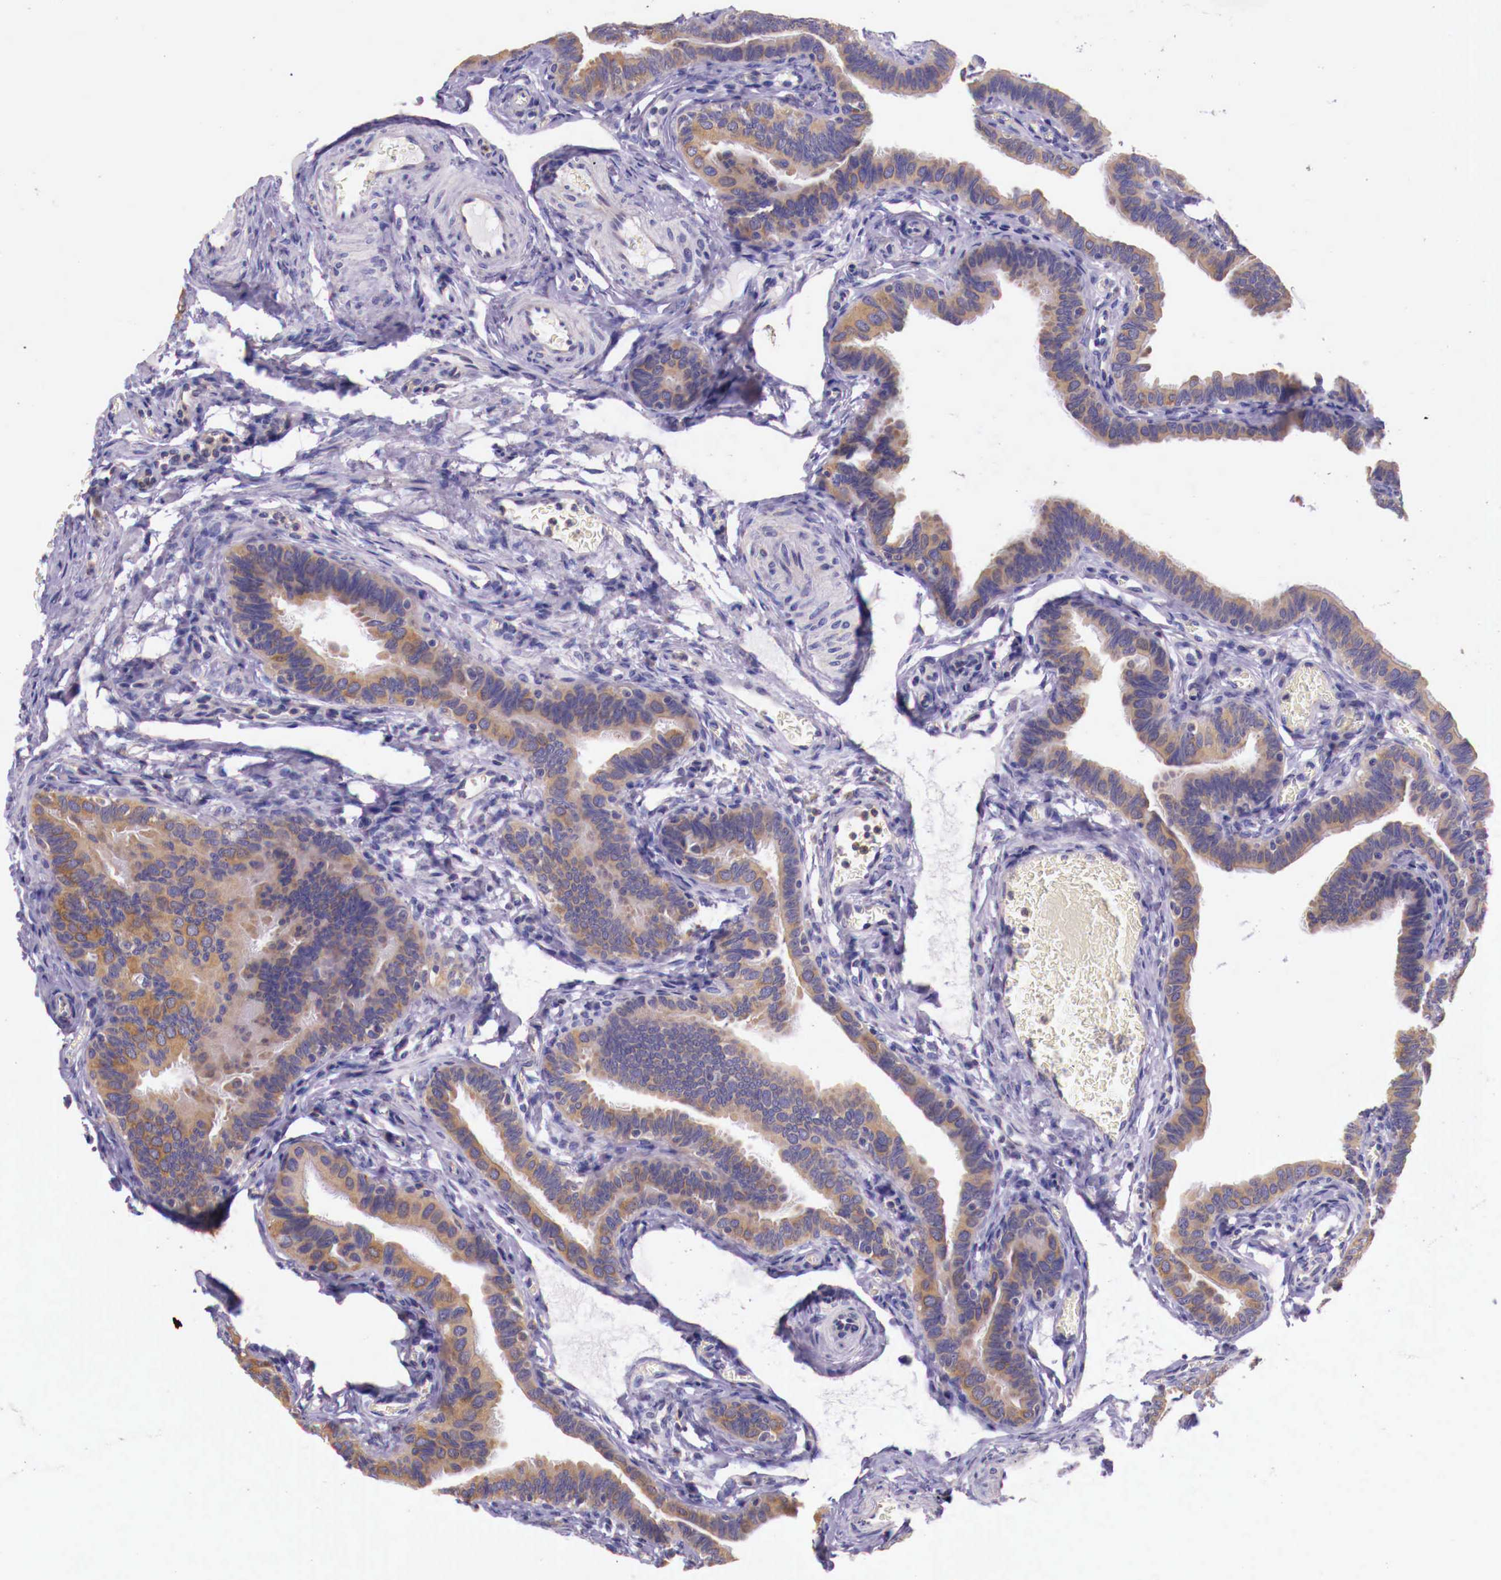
{"staining": {"intensity": "weak", "quantity": "25%-75%", "location": "cytoplasmic/membranous"}, "tissue": "fallopian tube", "cell_type": "Glandular cells", "image_type": "normal", "snomed": [{"axis": "morphology", "description": "Normal tissue, NOS"}, {"axis": "topography", "description": "Vagina"}, {"axis": "topography", "description": "Fallopian tube"}], "caption": "Immunohistochemistry (IHC) (DAB (3,3'-diaminobenzidine)) staining of normal fallopian tube demonstrates weak cytoplasmic/membranous protein staining in about 25%-75% of glandular cells.", "gene": "GRIPAP1", "patient": {"sex": "female", "age": 38}}